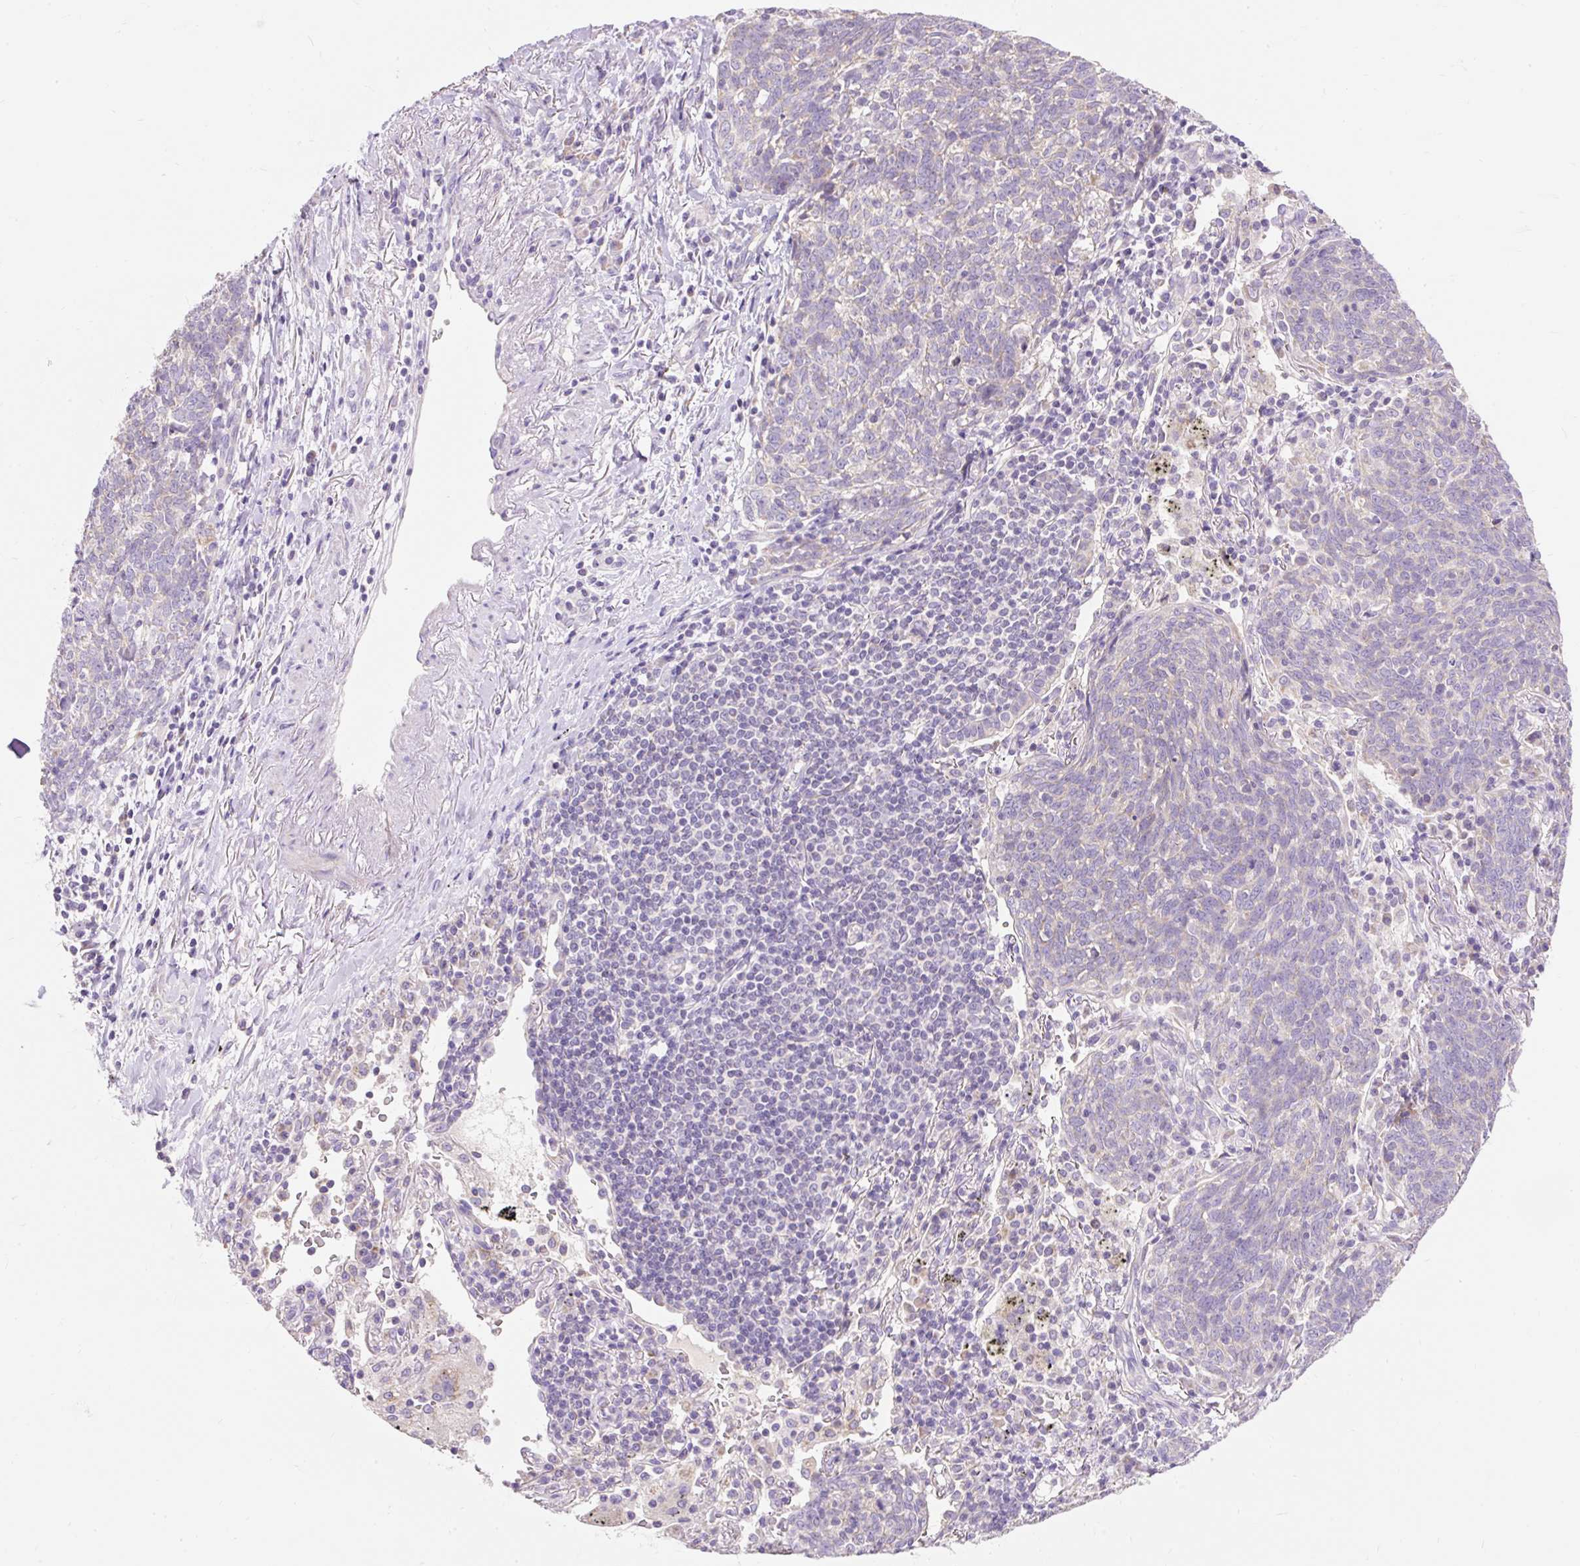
{"staining": {"intensity": "negative", "quantity": "none", "location": "none"}, "tissue": "lung cancer", "cell_type": "Tumor cells", "image_type": "cancer", "snomed": [{"axis": "morphology", "description": "Squamous cell carcinoma, NOS"}, {"axis": "topography", "description": "Lung"}], "caption": "Tumor cells are negative for protein expression in human squamous cell carcinoma (lung).", "gene": "PMAIP1", "patient": {"sex": "female", "age": 72}}